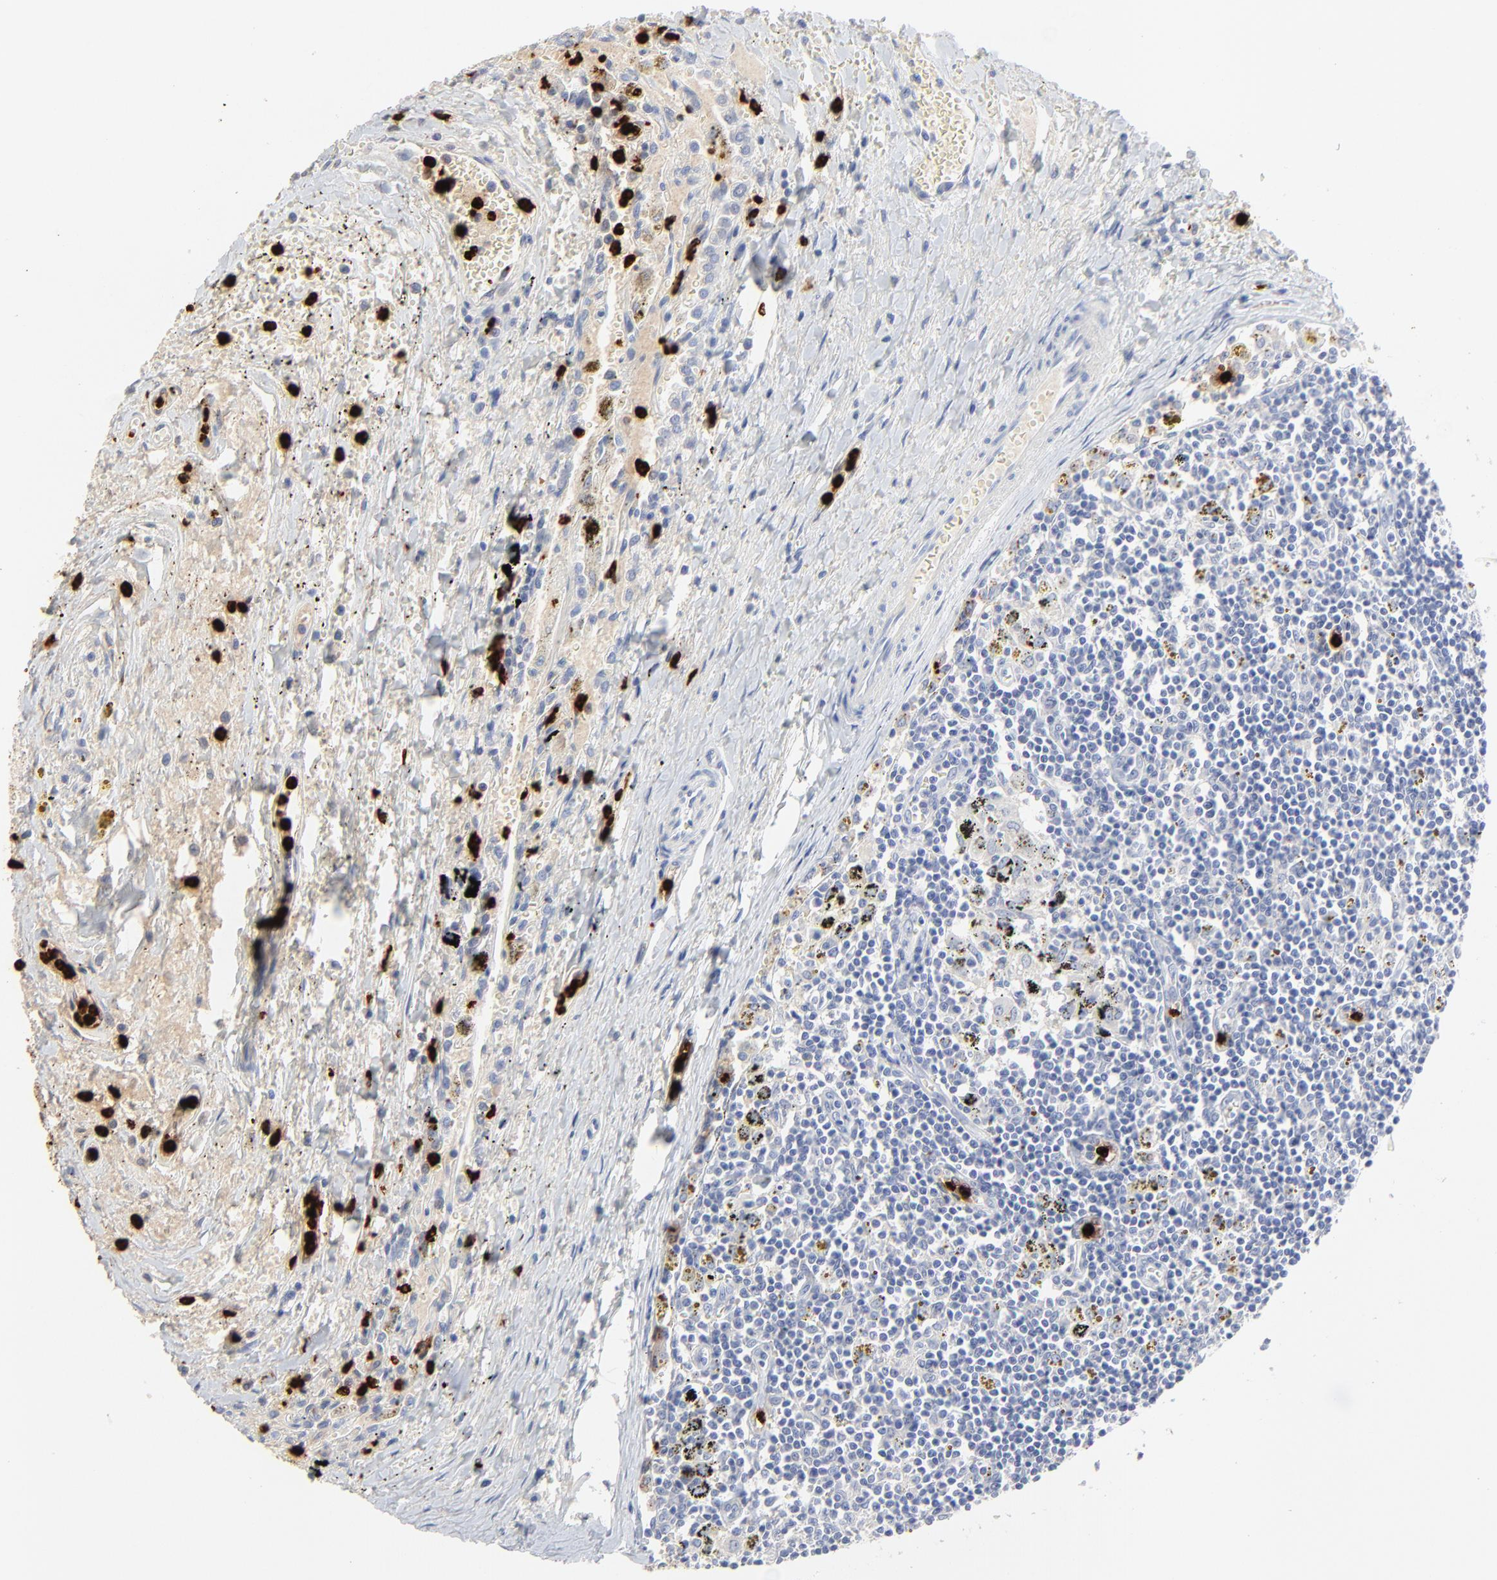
{"staining": {"intensity": "negative", "quantity": "none", "location": "none"}, "tissue": "carcinoid", "cell_type": "Tumor cells", "image_type": "cancer", "snomed": [{"axis": "morphology", "description": "Carcinoid, malignant, NOS"}, {"axis": "topography", "description": "Bronchus"}], "caption": "There is no significant expression in tumor cells of malignant carcinoid.", "gene": "LCN2", "patient": {"sex": "male", "age": 55}}